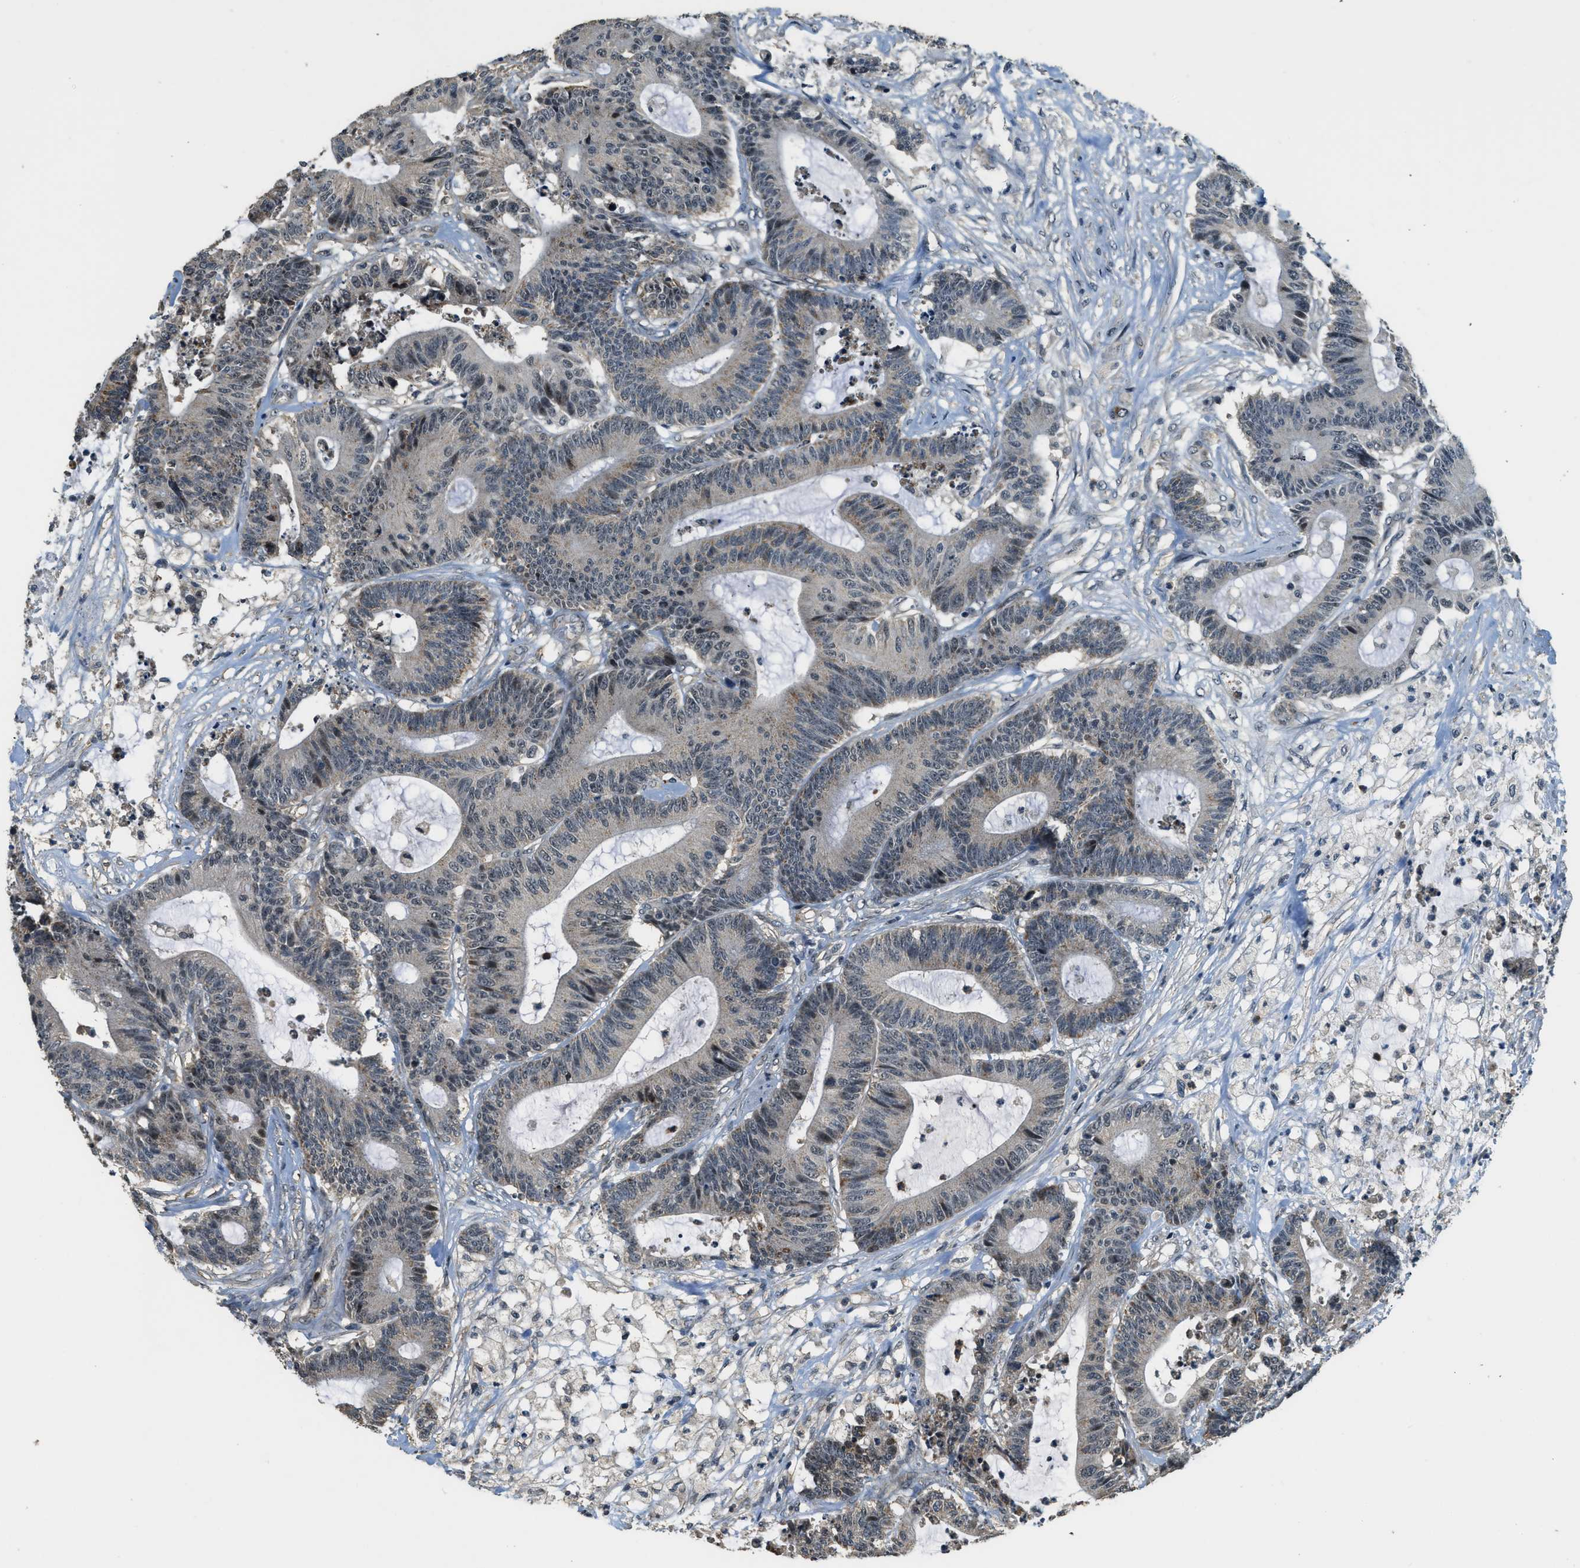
{"staining": {"intensity": "moderate", "quantity": "<25%", "location": "cytoplasmic/membranous,nuclear"}, "tissue": "colorectal cancer", "cell_type": "Tumor cells", "image_type": "cancer", "snomed": [{"axis": "morphology", "description": "Adenocarcinoma, NOS"}, {"axis": "topography", "description": "Colon"}], "caption": "An IHC image of tumor tissue is shown. Protein staining in brown shows moderate cytoplasmic/membranous and nuclear positivity in colorectal adenocarcinoma within tumor cells. The protein of interest is shown in brown color, while the nuclei are stained blue.", "gene": "MED21", "patient": {"sex": "female", "age": 84}}